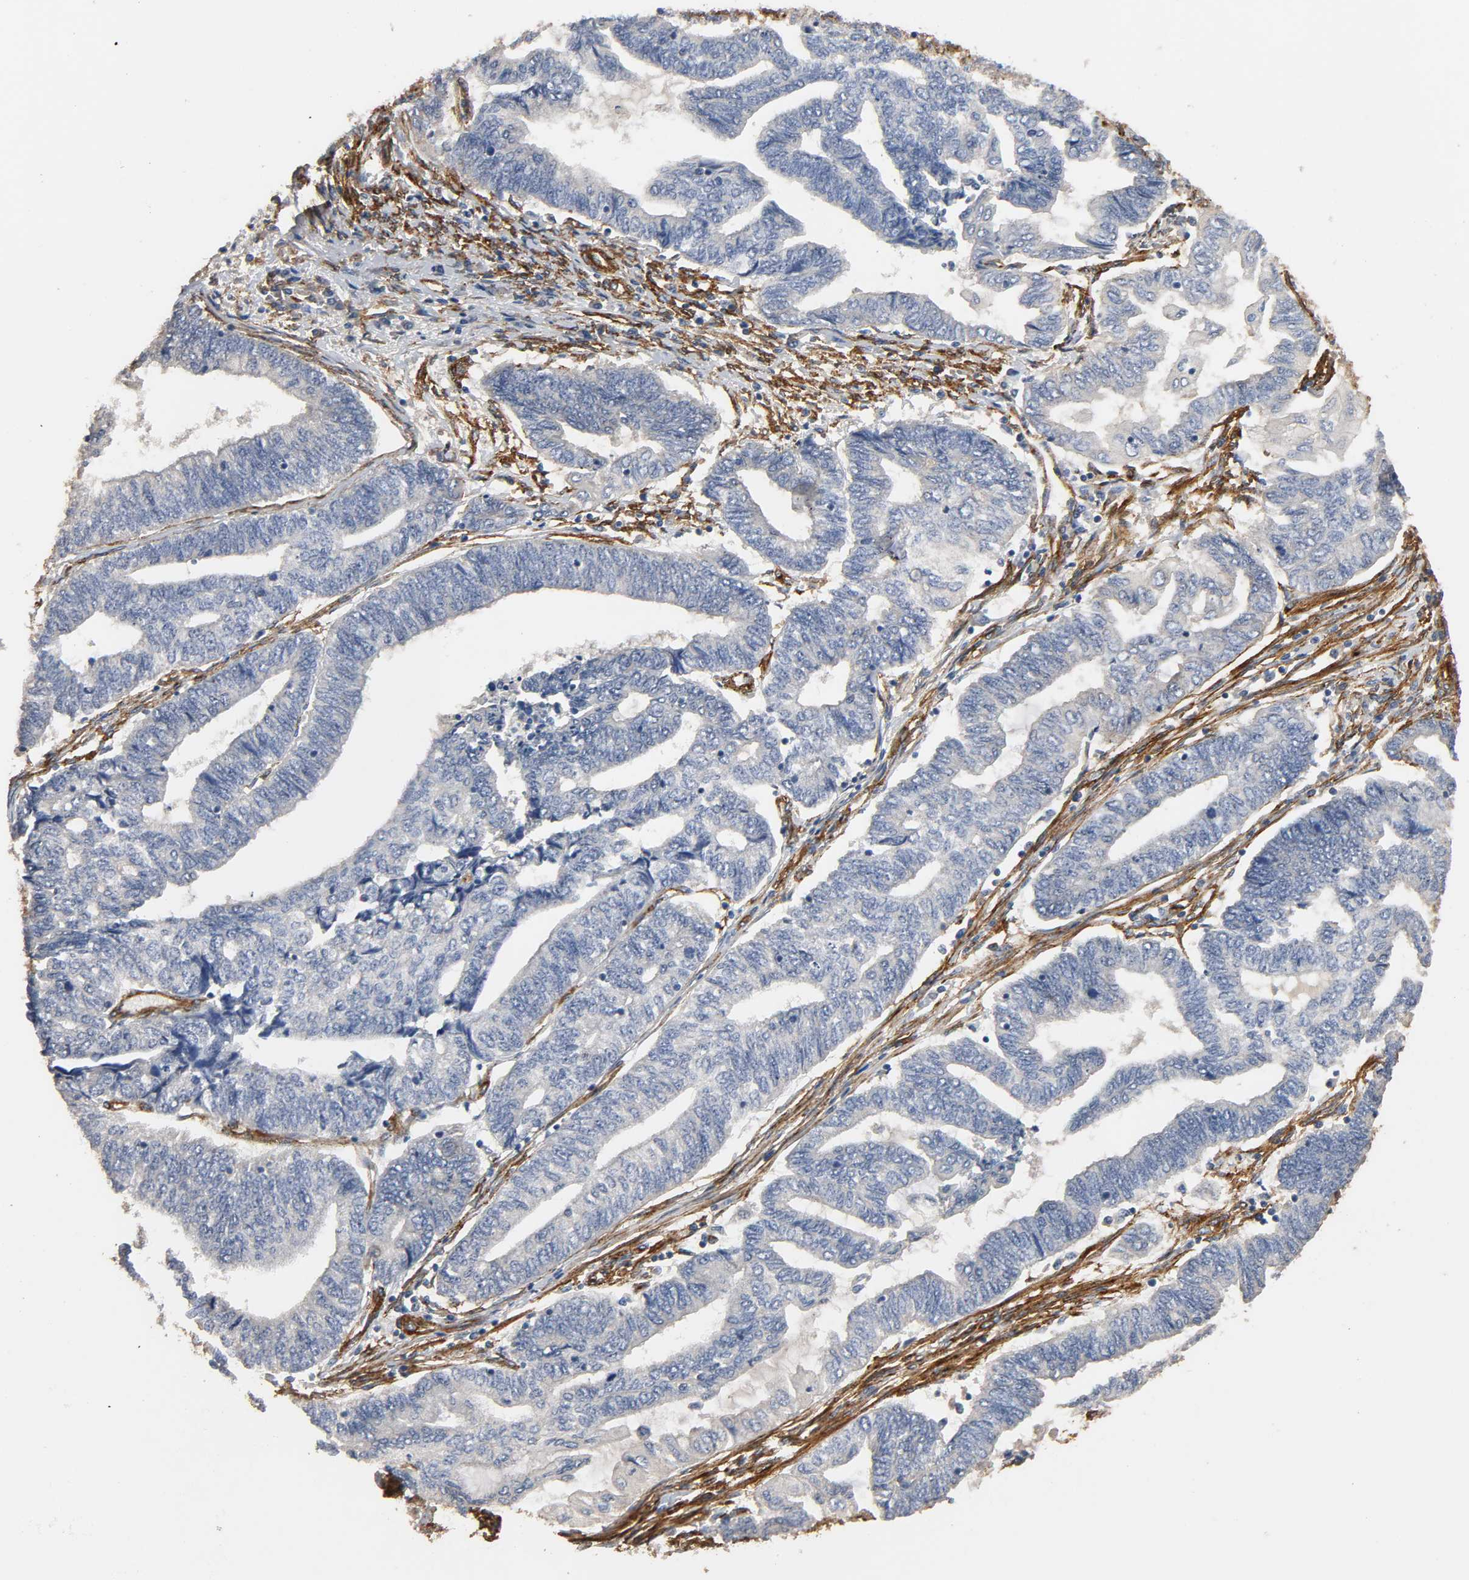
{"staining": {"intensity": "negative", "quantity": "none", "location": "none"}, "tissue": "endometrial cancer", "cell_type": "Tumor cells", "image_type": "cancer", "snomed": [{"axis": "morphology", "description": "Adenocarcinoma, NOS"}, {"axis": "topography", "description": "Uterus"}, {"axis": "topography", "description": "Endometrium"}], "caption": "Endometrial cancer (adenocarcinoma) was stained to show a protein in brown. There is no significant expression in tumor cells. Brightfield microscopy of IHC stained with DAB (3,3'-diaminobenzidine) (brown) and hematoxylin (blue), captured at high magnification.", "gene": "IFITM3", "patient": {"sex": "female", "age": 70}}